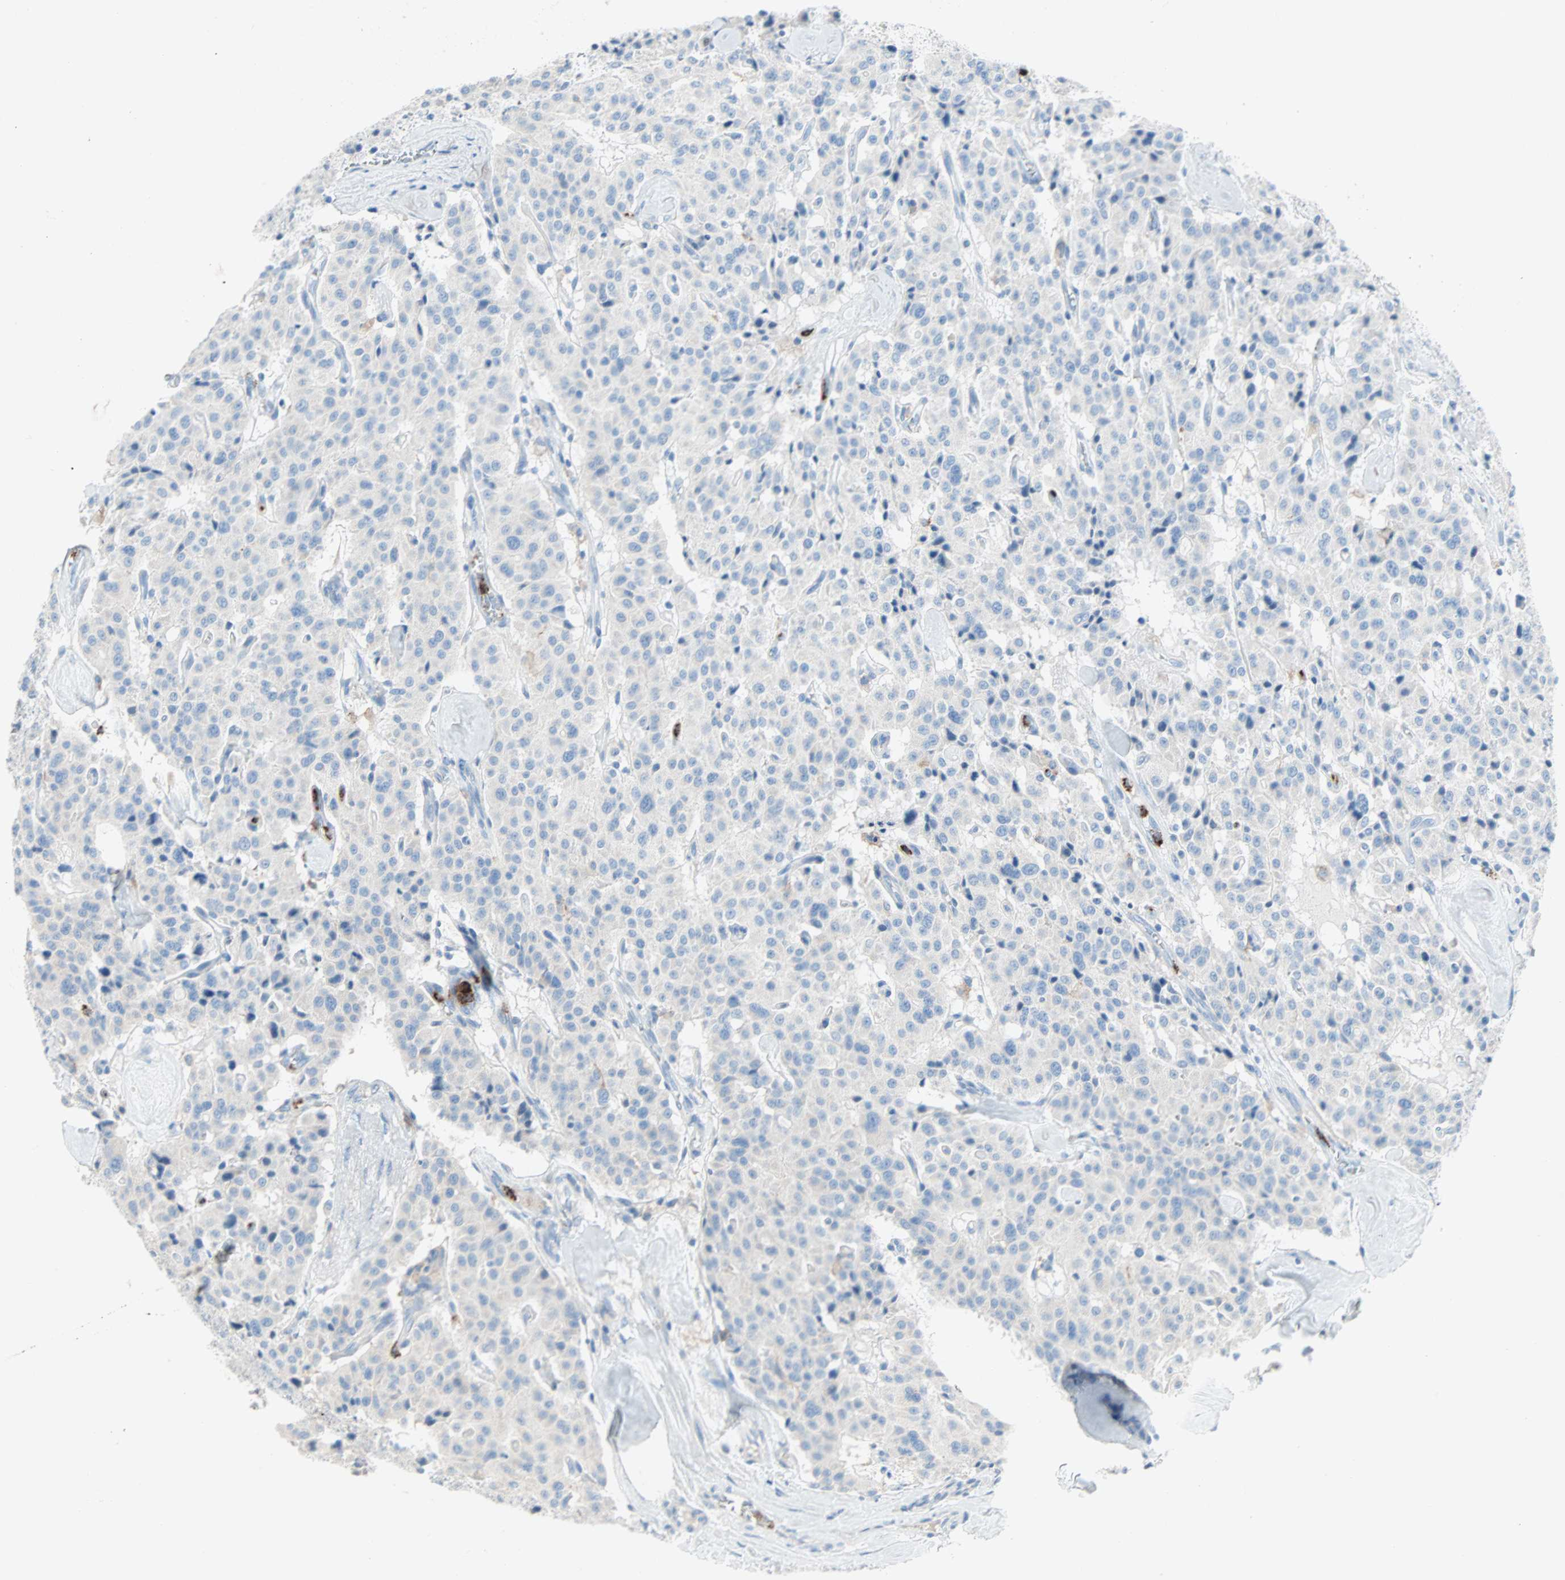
{"staining": {"intensity": "negative", "quantity": "none", "location": "none"}, "tissue": "carcinoid", "cell_type": "Tumor cells", "image_type": "cancer", "snomed": [{"axis": "morphology", "description": "Carcinoid, malignant, NOS"}, {"axis": "topography", "description": "Lung"}], "caption": "Tumor cells show no significant expression in carcinoid (malignant).", "gene": "CLEC4A", "patient": {"sex": "male", "age": 30}}